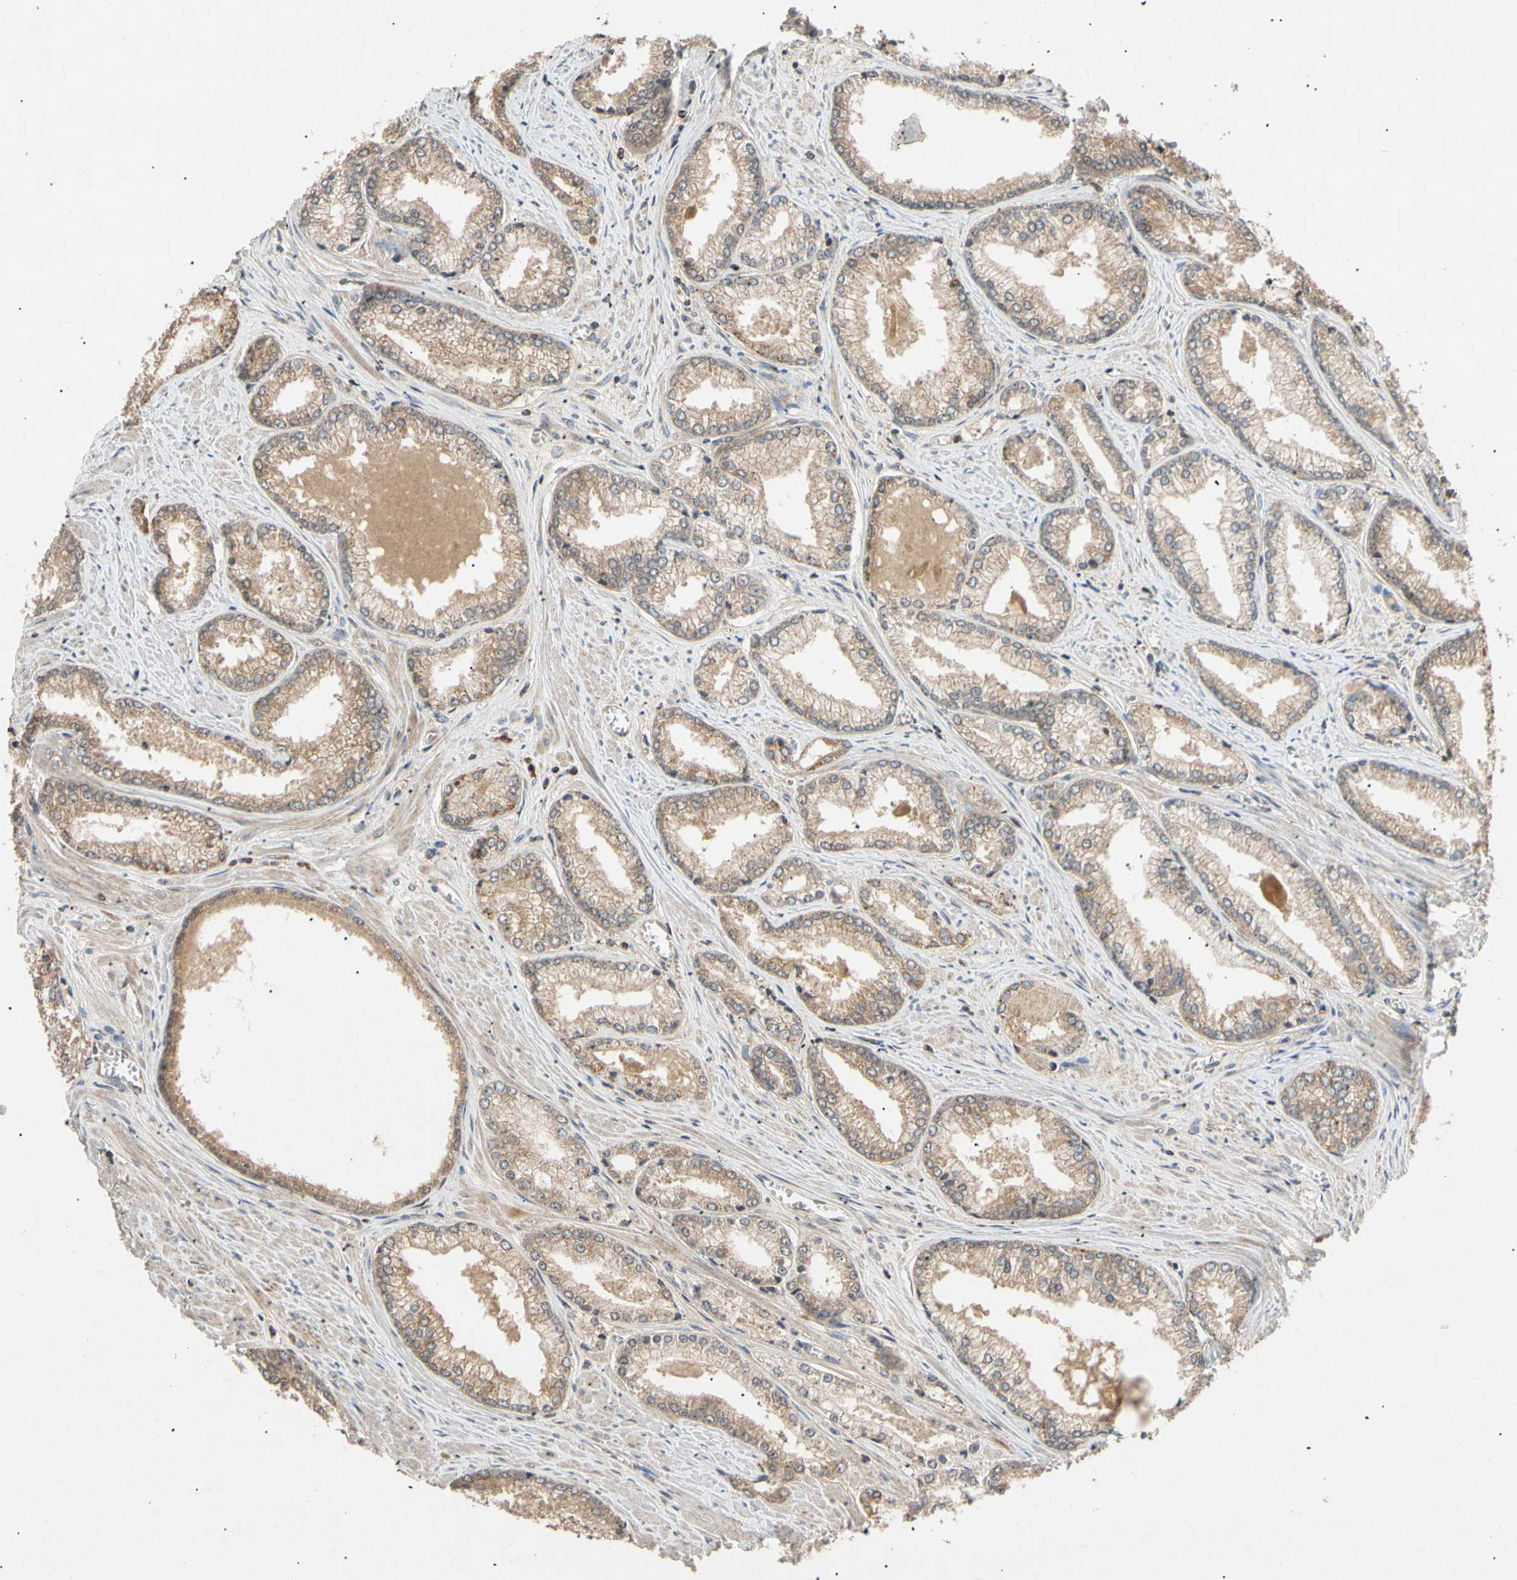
{"staining": {"intensity": "weak", "quantity": ">75%", "location": "cytoplasmic/membranous"}, "tissue": "prostate cancer", "cell_type": "Tumor cells", "image_type": "cancer", "snomed": [{"axis": "morphology", "description": "Adenocarcinoma, Low grade"}, {"axis": "topography", "description": "Prostate"}], "caption": "This image displays low-grade adenocarcinoma (prostate) stained with IHC to label a protein in brown. The cytoplasmic/membranous of tumor cells show weak positivity for the protein. Nuclei are counter-stained blue.", "gene": "MRPS22", "patient": {"sex": "male", "age": 64}}